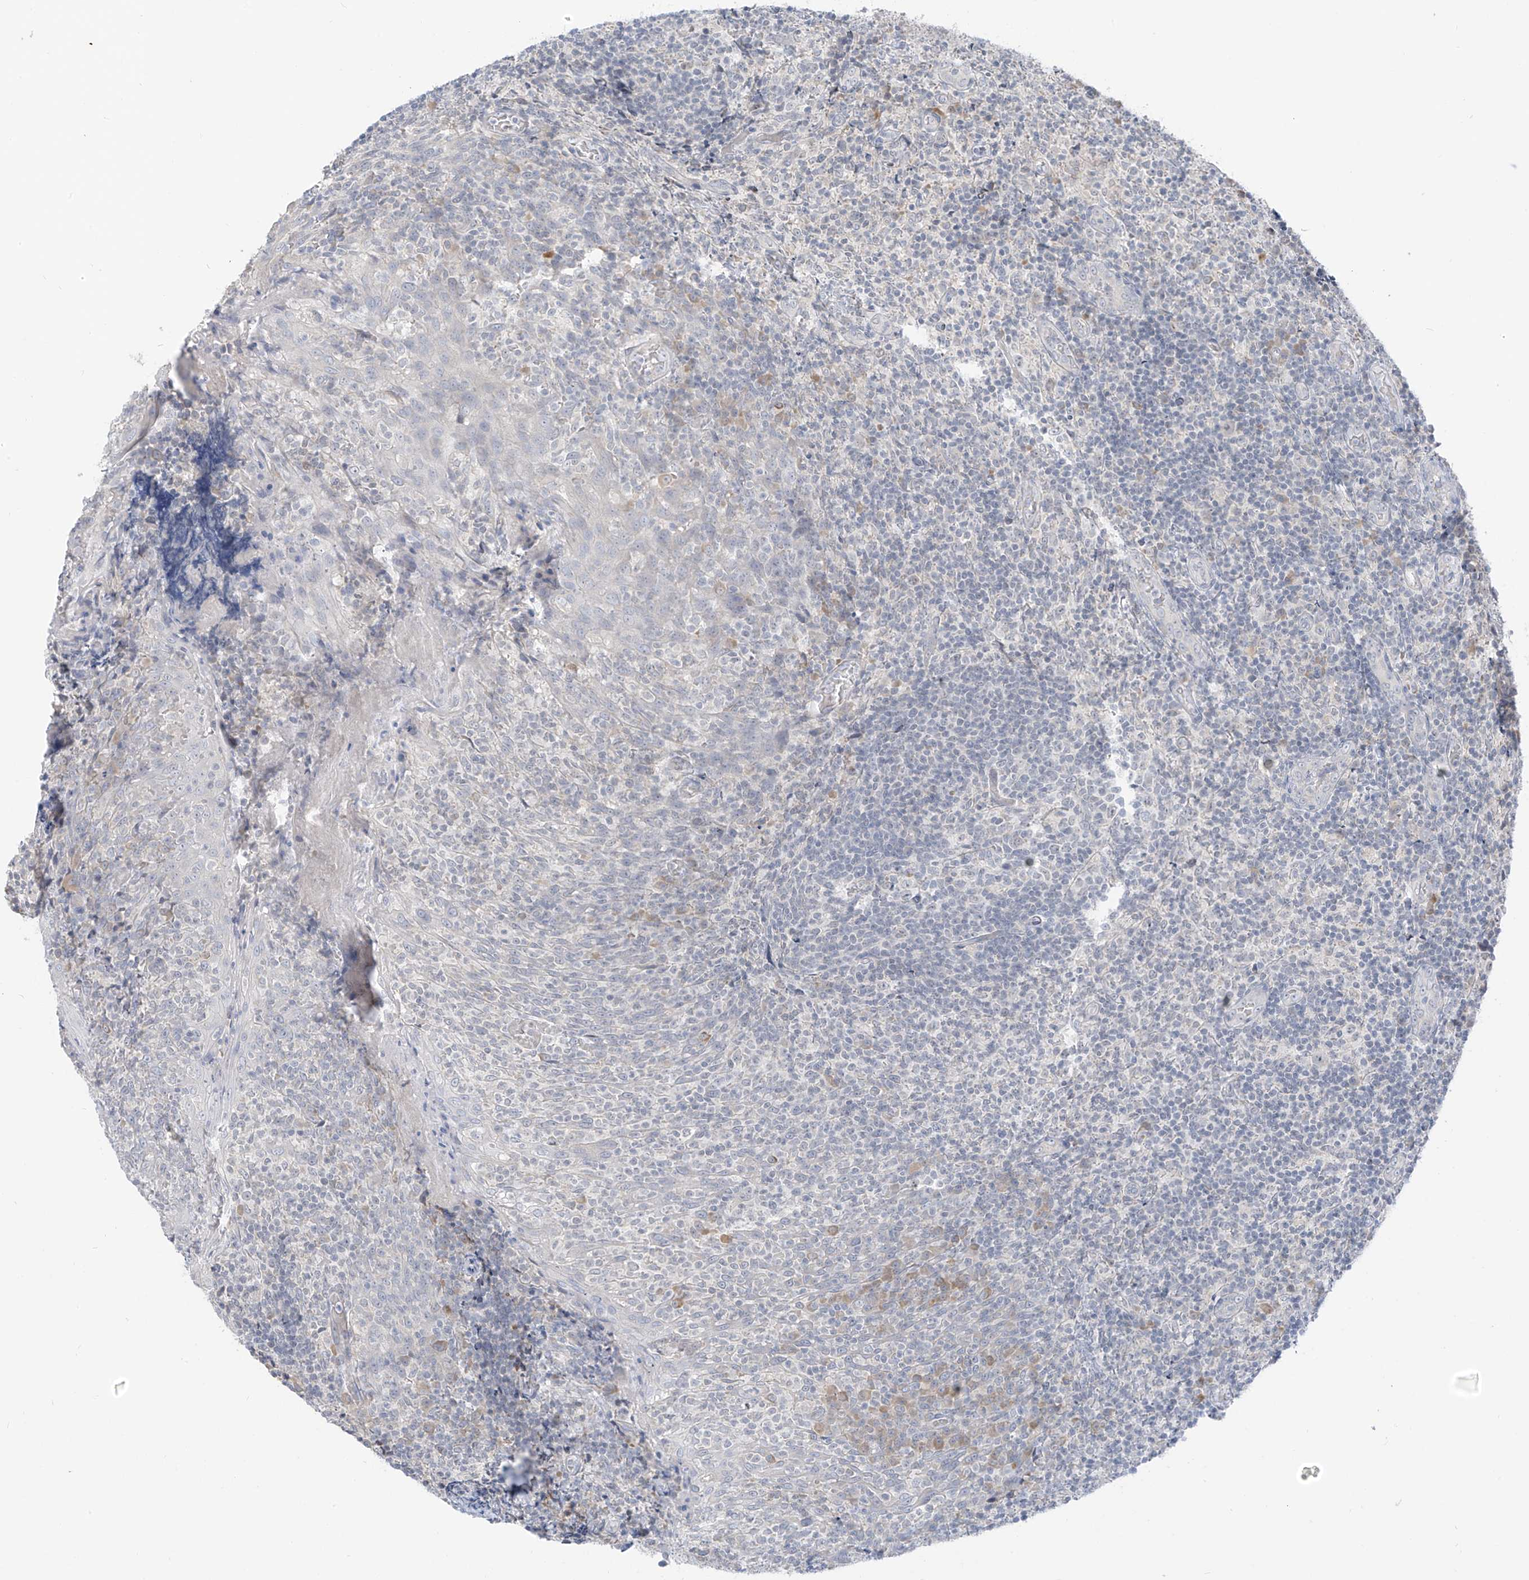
{"staining": {"intensity": "negative", "quantity": "none", "location": "none"}, "tissue": "tonsil", "cell_type": "Germinal center cells", "image_type": "normal", "snomed": [{"axis": "morphology", "description": "Normal tissue, NOS"}, {"axis": "topography", "description": "Tonsil"}], "caption": "Benign tonsil was stained to show a protein in brown. There is no significant positivity in germinal center cells. Nuclei are stained in blue.", "gene": "C2orf42", "patient": {"sex": "female", "age": 19}}